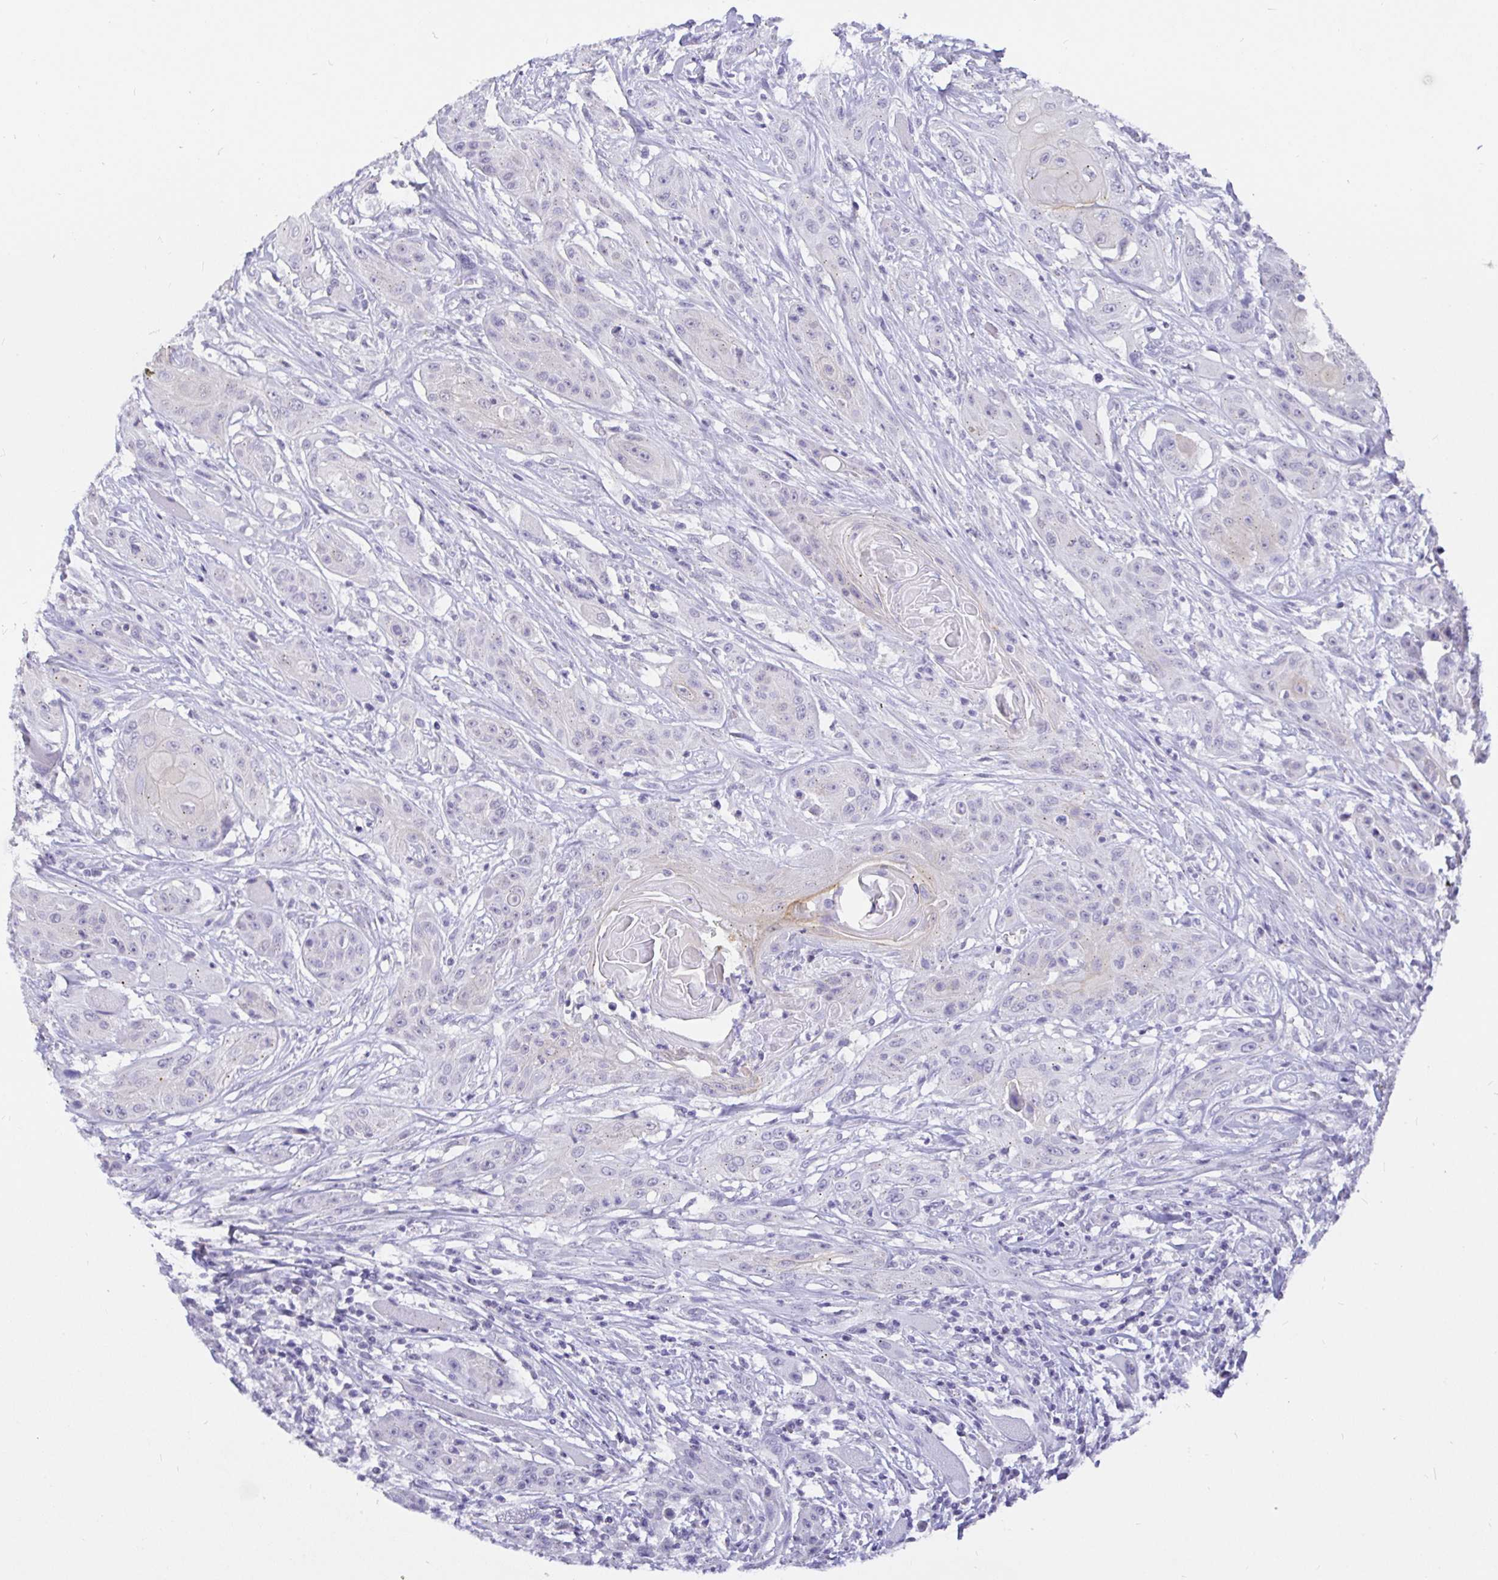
{"staining": {"intensity": "negative", "quantity": "none", "location": "none"}, "tissue": "head and neck cancer", "cell_type": "Tumor cells", "image_type": "cancer", "snomed": [{"axis": "morphology", "description": "Squamous cell carcinoma, NOS"}, {"axis": "topography", "description": "Oral tissue"}, {"axis": "topography", "description": "Head-Neck"}, {"axis": "topography", "description": "Neck, NOS"}], "caption": "High magnification brightfield microscopy of head and neck cancer stained with DAB (3,3'-diaminobenzidine) (brown) and counterstained with hematoxylin (blue): tumor cells show no significant positivity.", "gene": "EZHIP", "patient": {"sex": "female", "age": 55}}